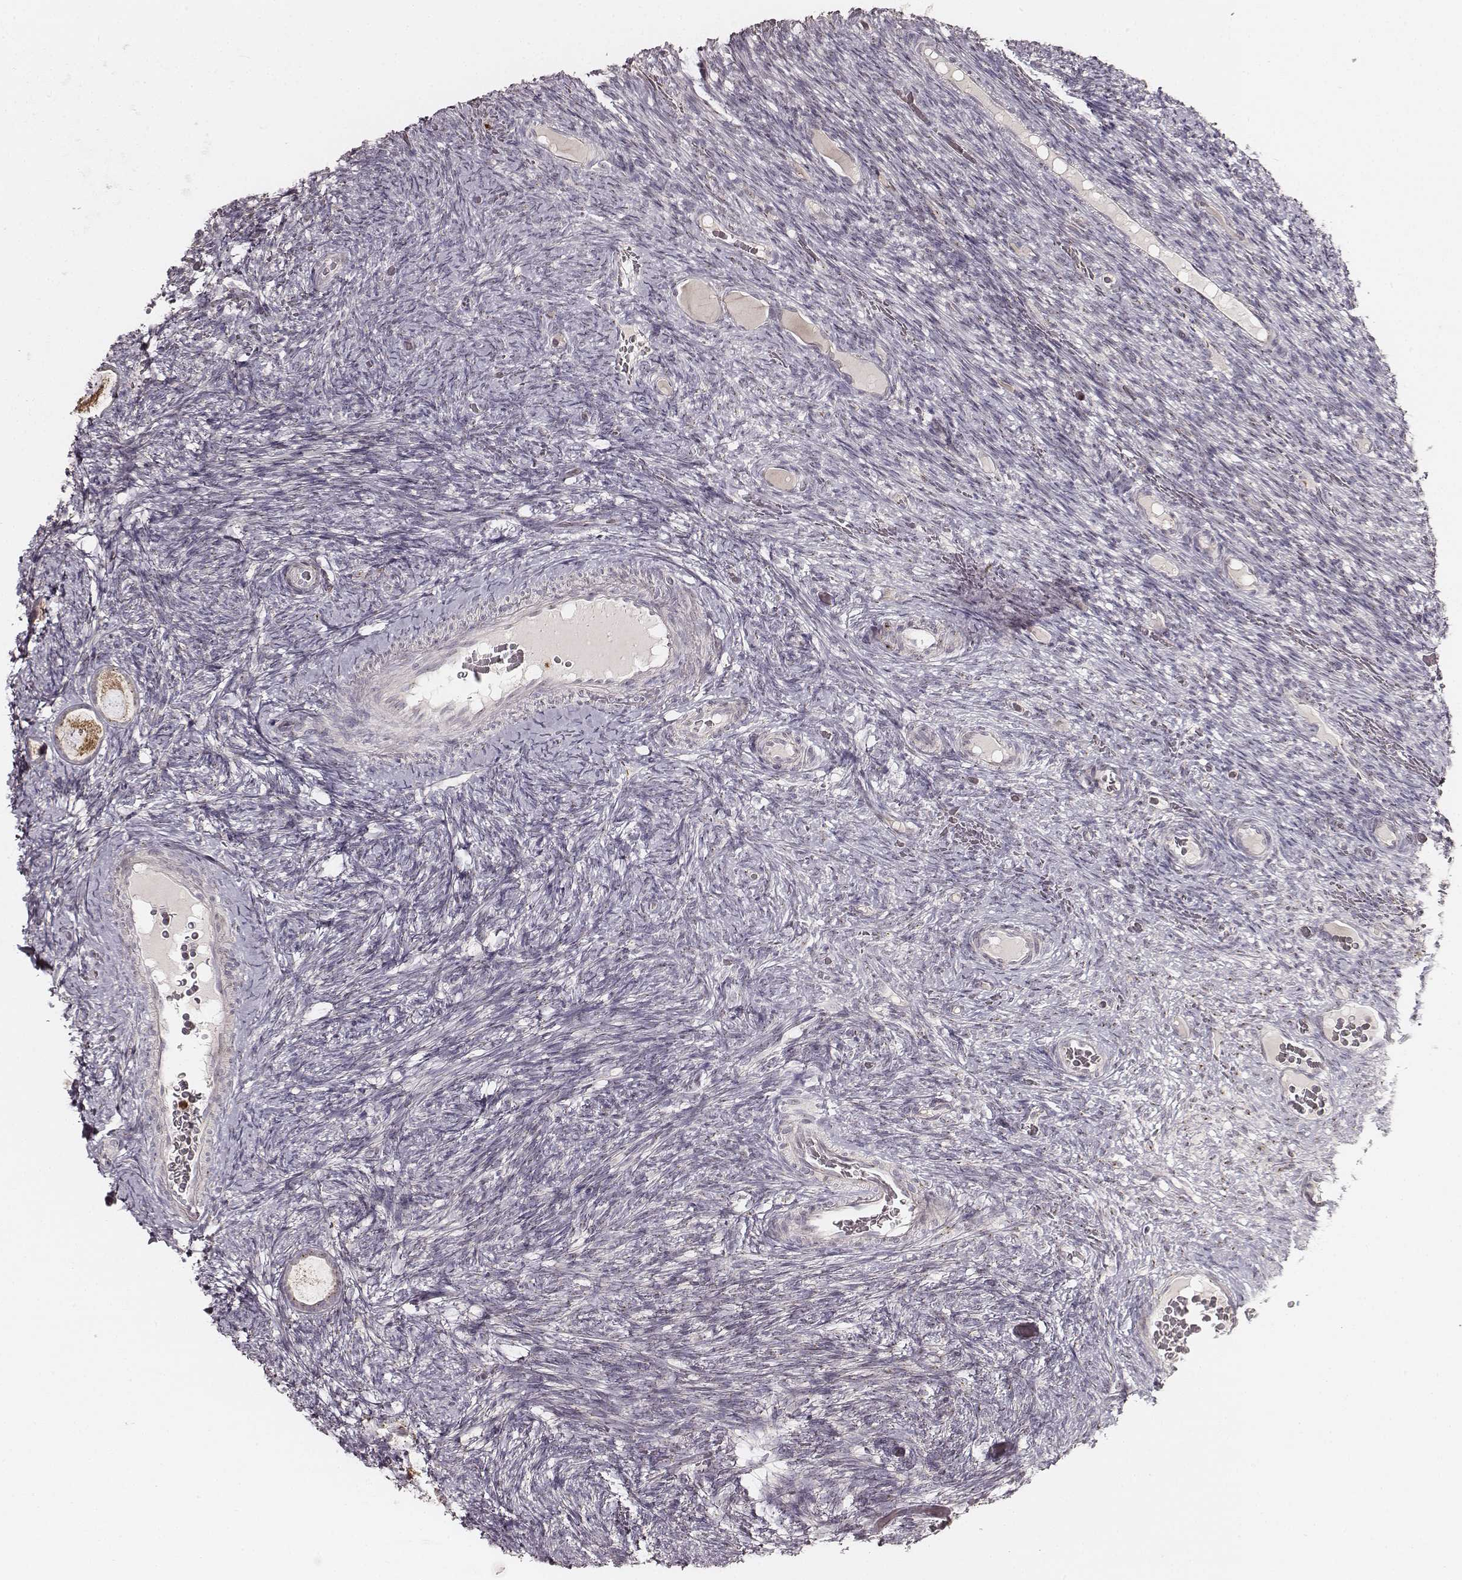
{"staining": {"intensity": "moderate", "quantity": ">75%", "location": "cytoplasmic/membranous"}, "tissue": "ovary", "cell_type": "Follicle cells", "image_type": "normal", "snomed": [{"axis": "morphology", "description": "Normal tissue, NOS"}, {"axis": "topography", "description": "Ovary"}], "caption": "Immunohistochemistry (IHC) micrograph of benign human ovary stained for a protein (brown), which reveals medium levels of moderate cytoplasmic/membranous staining in about >75% of follicle cells.", "gene": "ABCA7", "patient": {"sex": "female", "age": 34}}